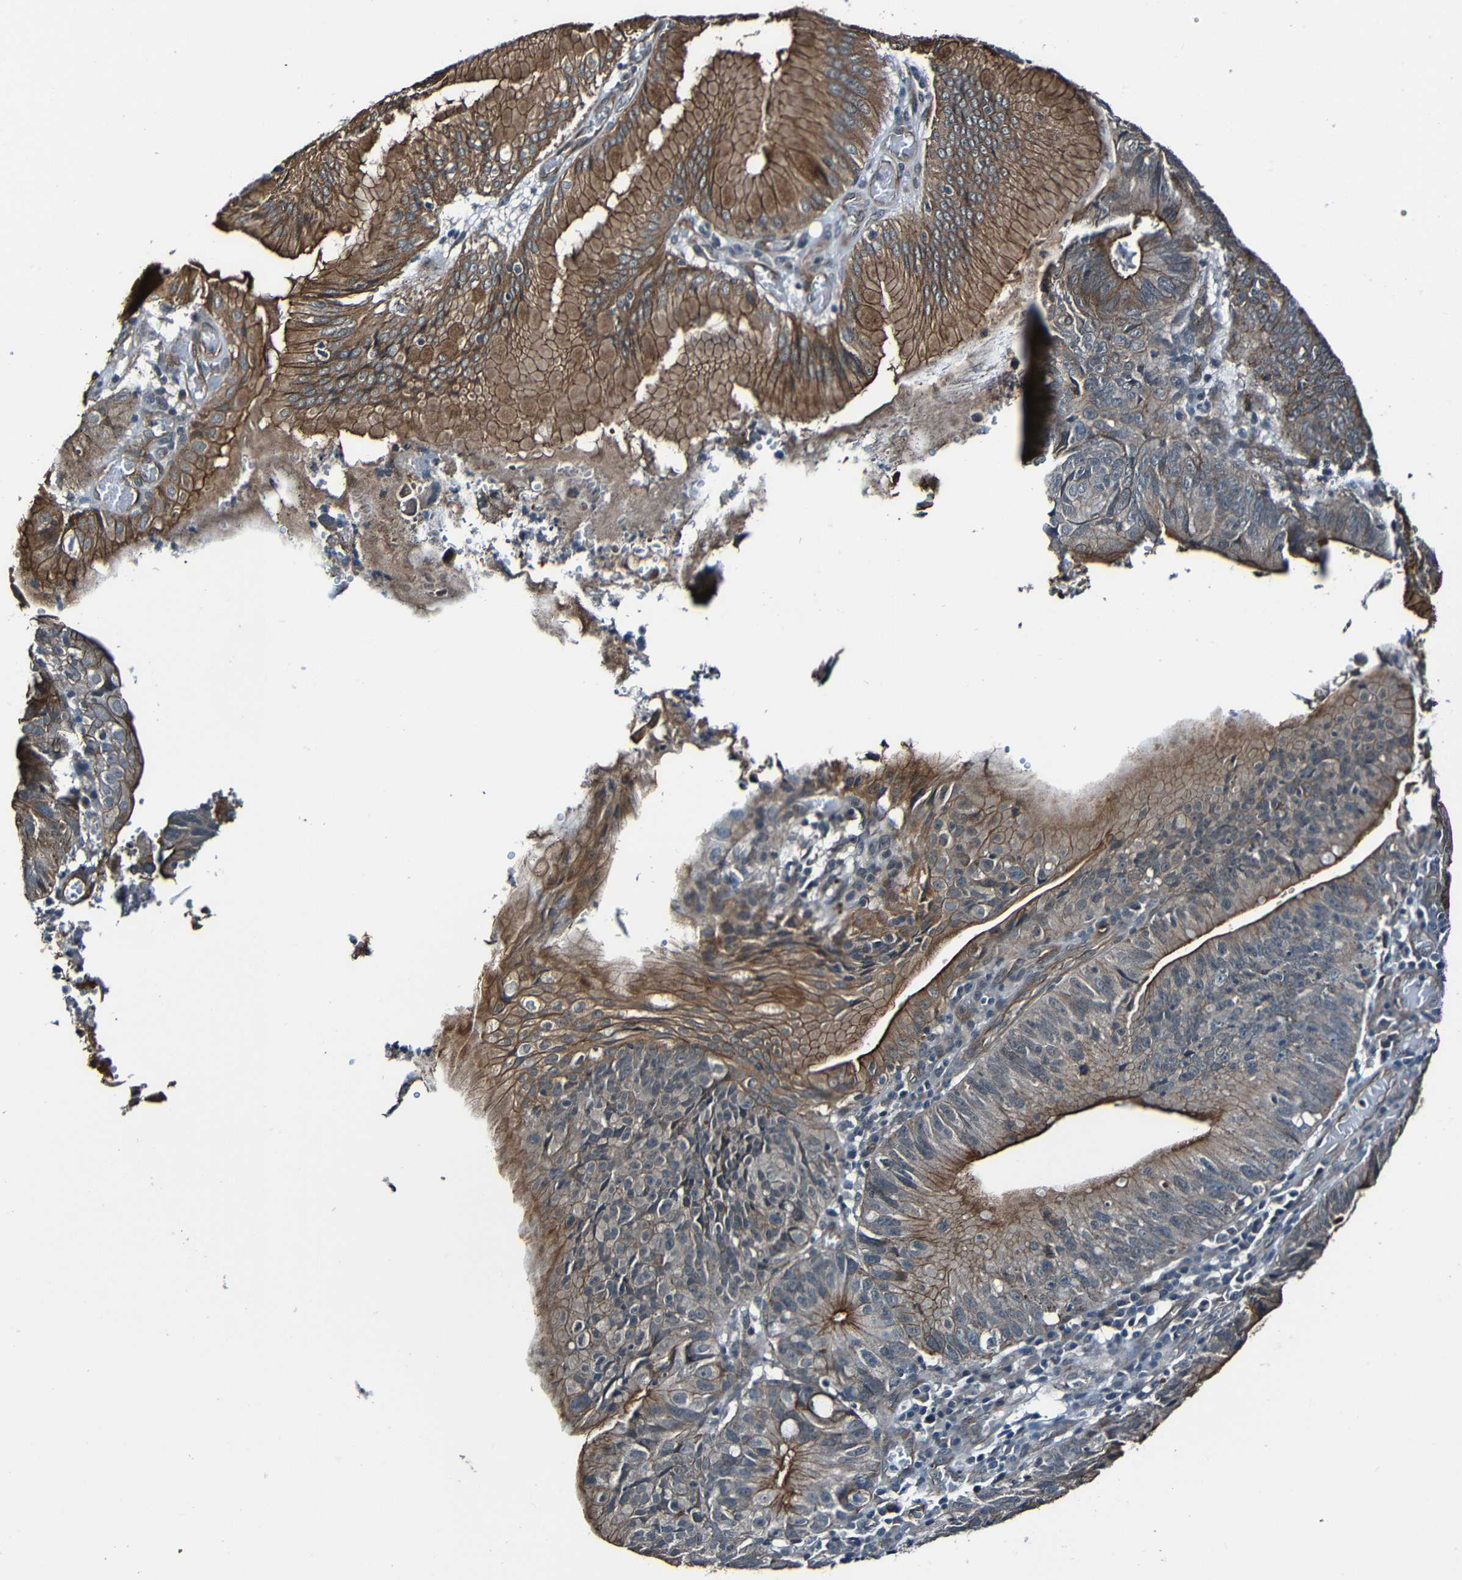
{"staining": {"intensity": "moderate", "quantity": ">75%", "location": "cytoplasmic/membranous"}, "tissue": "stomach cancer", "cell_type": "Tumor cells", "image_type": "cancer", "snomed": [{"axis": "morphology", "description": "Adenocarcinoma, NOS"}, {"axis": "topography", "description": "Stomach"}], "caption": "Stomach cancer stained with DAB immunohistochemistry (IHC) displays medium levels of moderate cytoplasmic/membranous staining in about >75% of tumor cells.", "gene": "LGR5", "patient": {"sex": "male", "age": 59}}